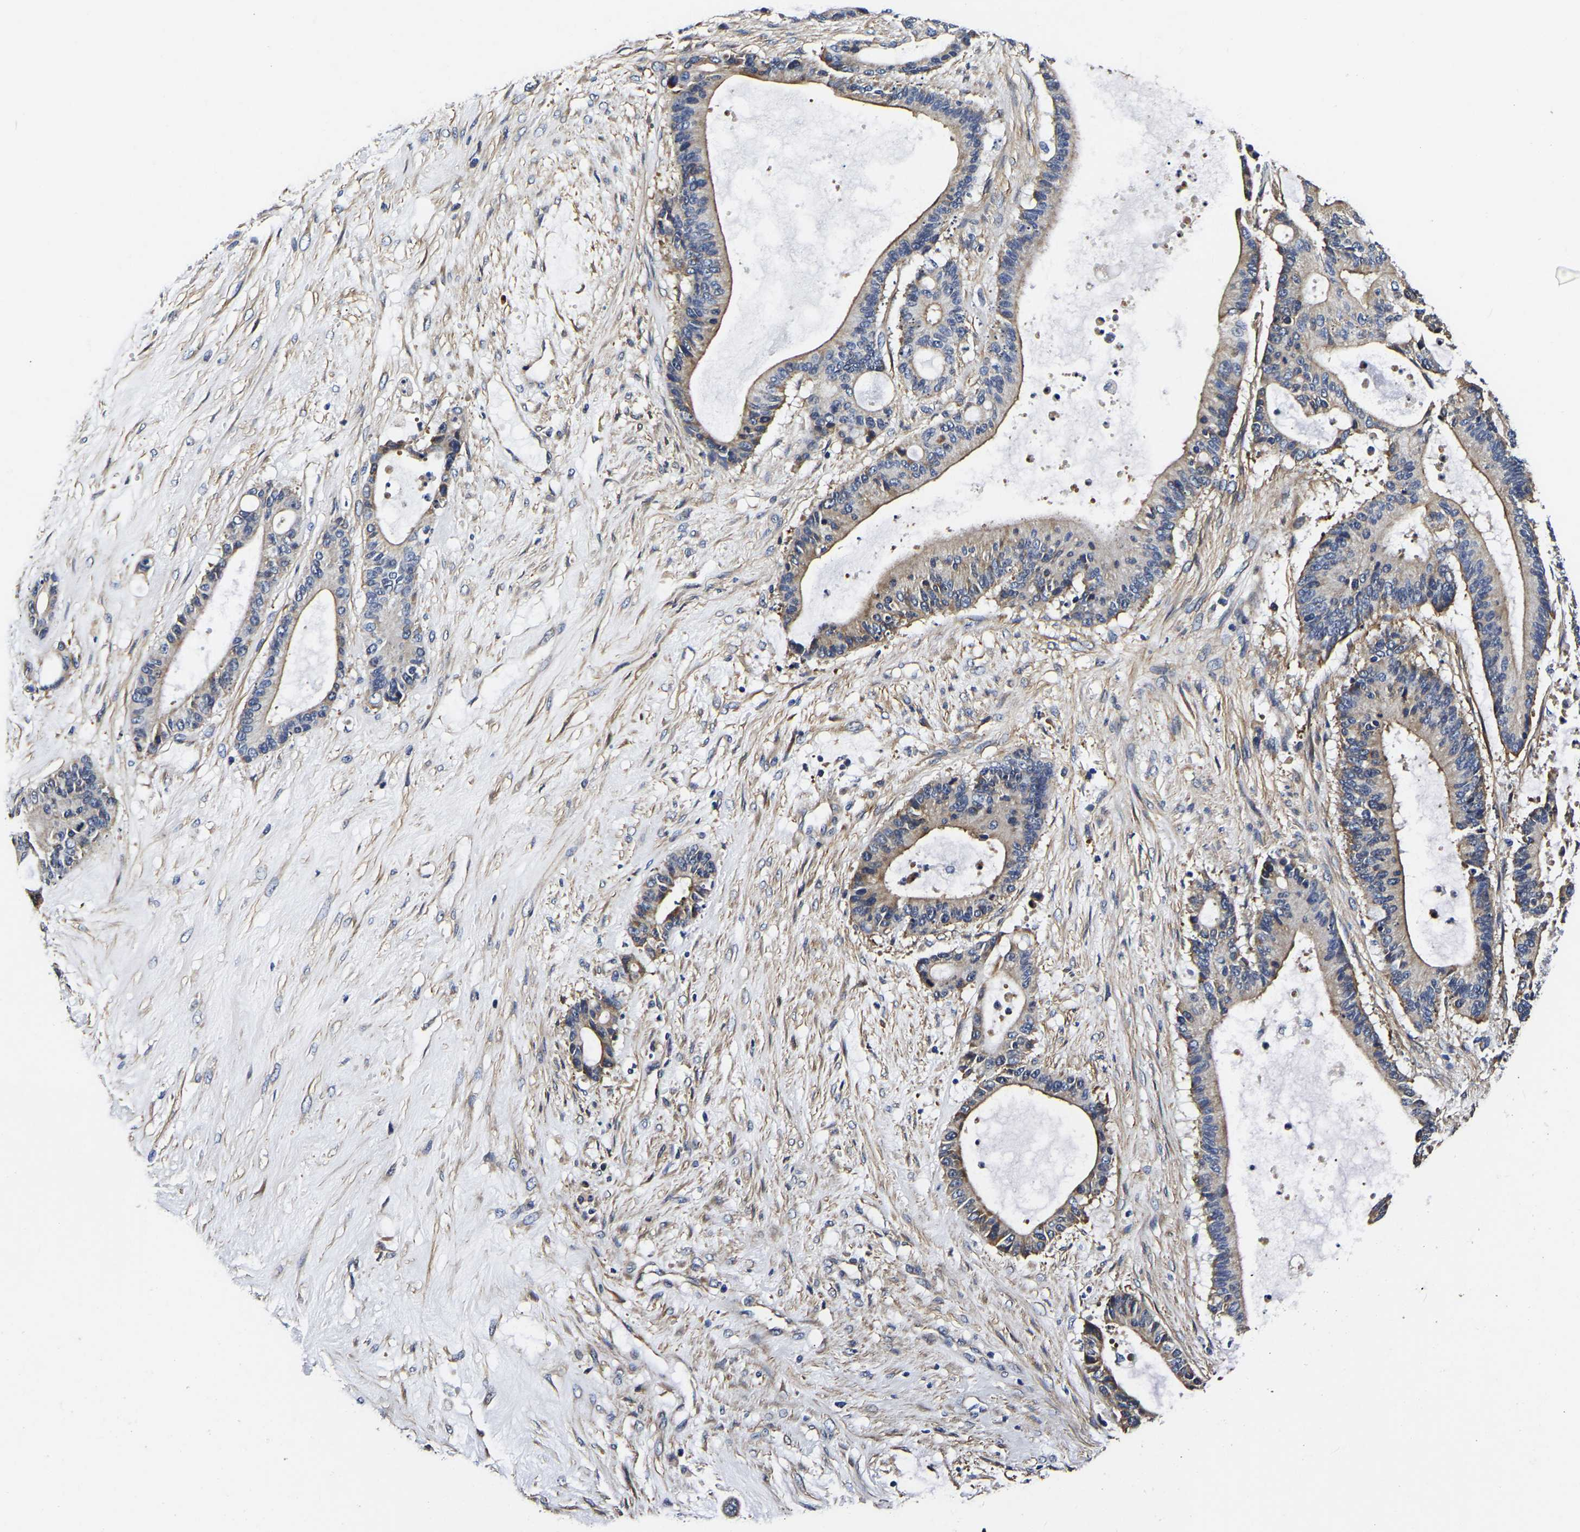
{"staining": {"intensity": "moderate", "quantity": ">75%", "location": "cytoplasmic/membranous"}, "tissue": "liver cancer", "cell_type": "Tumor cells", "image_type": "cancer", "snomed": [{"axis": "morphology", "description": "Cholangiocarcinoma"}, {"axis": "topography", "description": "Liver"}], "caption": "Moderate cytoplasmic/membranous protein expression is identified in about >75% of tumor cells in liver cancer (cholangiocarcinoma).", "gene": "KCTD17", "patient": {"sex": "female", "age": 73}}